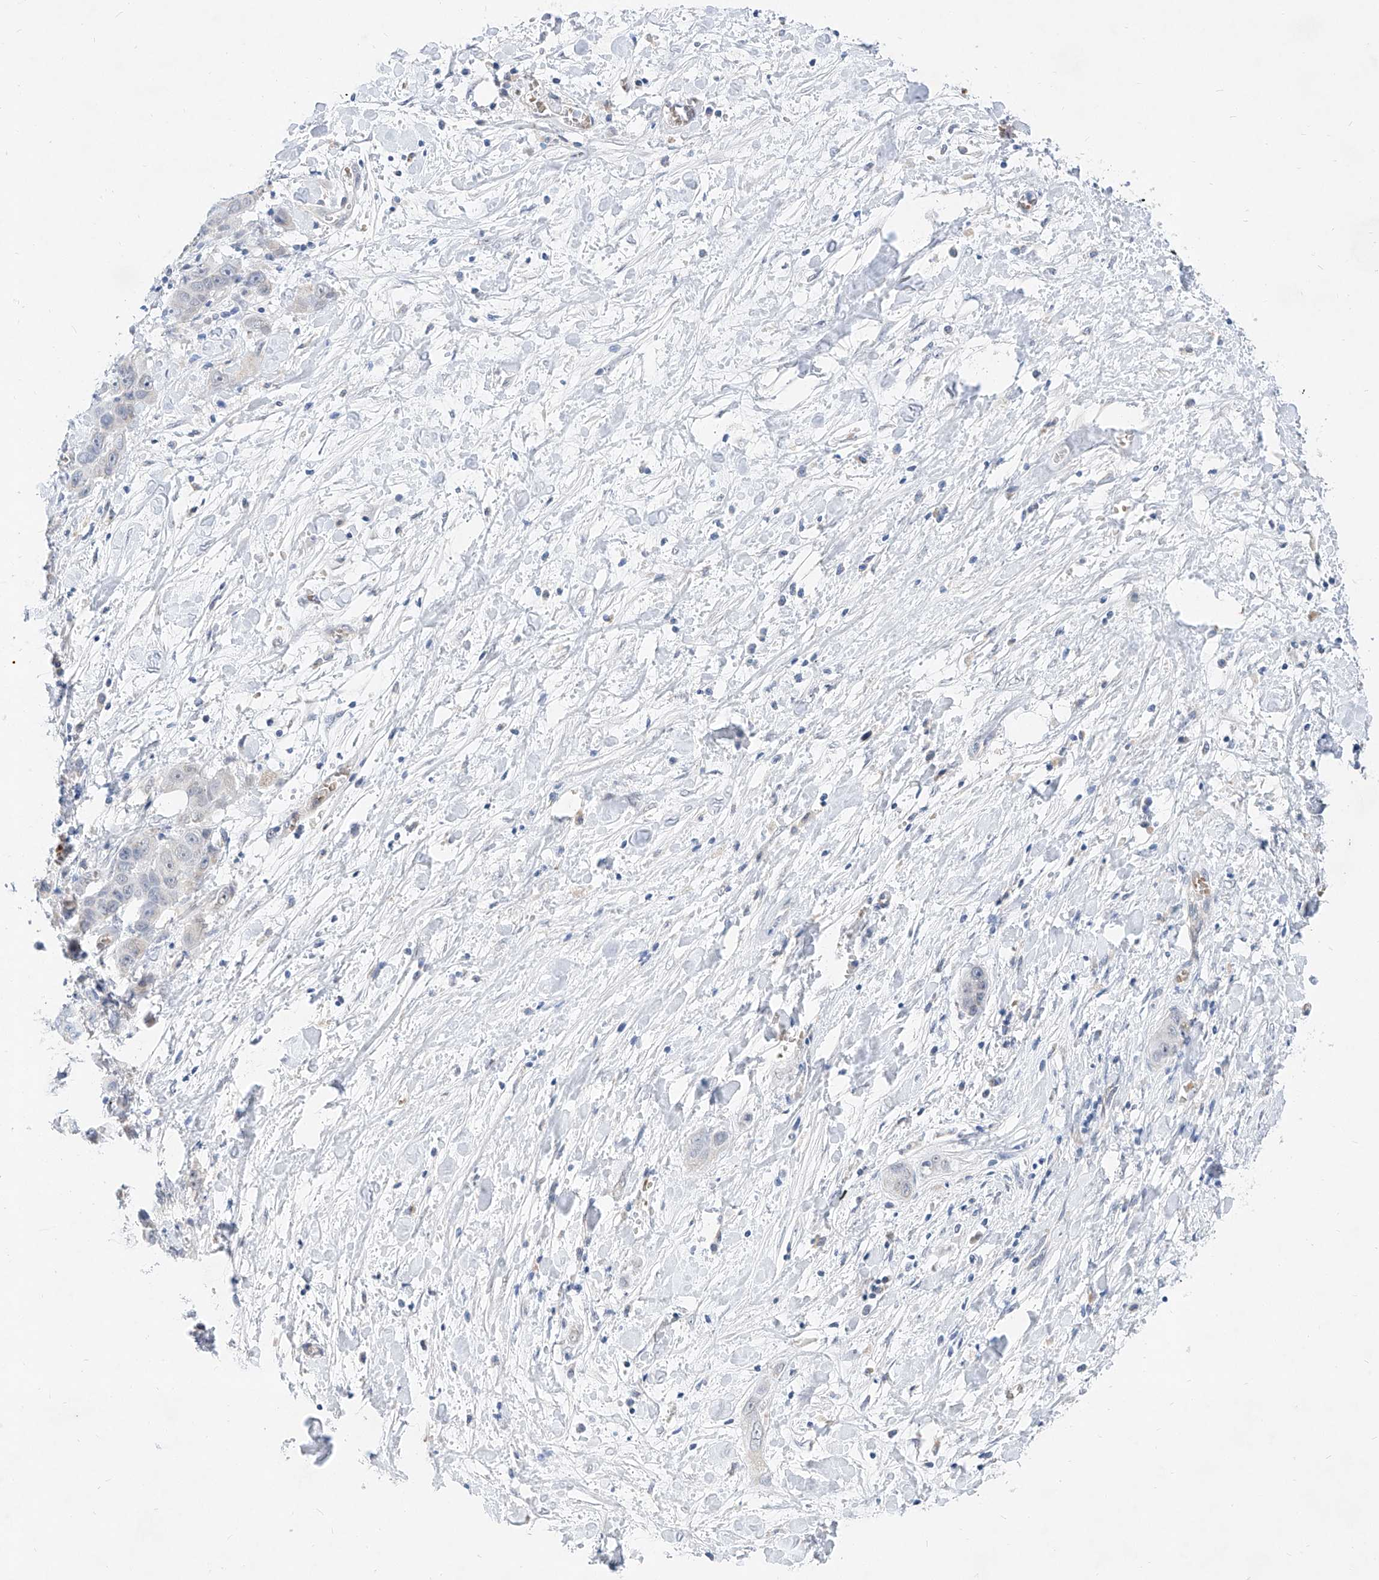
{"staining": {"intensity": "negative", "quantity": "none", "location": "none"}, "tissue": "liver cancer", "cell_type": "Tumor cells", "image_type": "cancer", "snomed": [{"axis": "morphology", "description": "Cholangiocarcinoma"}, {"axis": "topography", "description": "Liver"}], "caption": "High power microscopy histopathology image of an immunohistochemistry (IHC) photomicrograph of liver cholangiocarcinoma, revealing no significant expression in tumor cells.", "gene": "BPTF", "patient": {"sex": "female", "age": 52}}